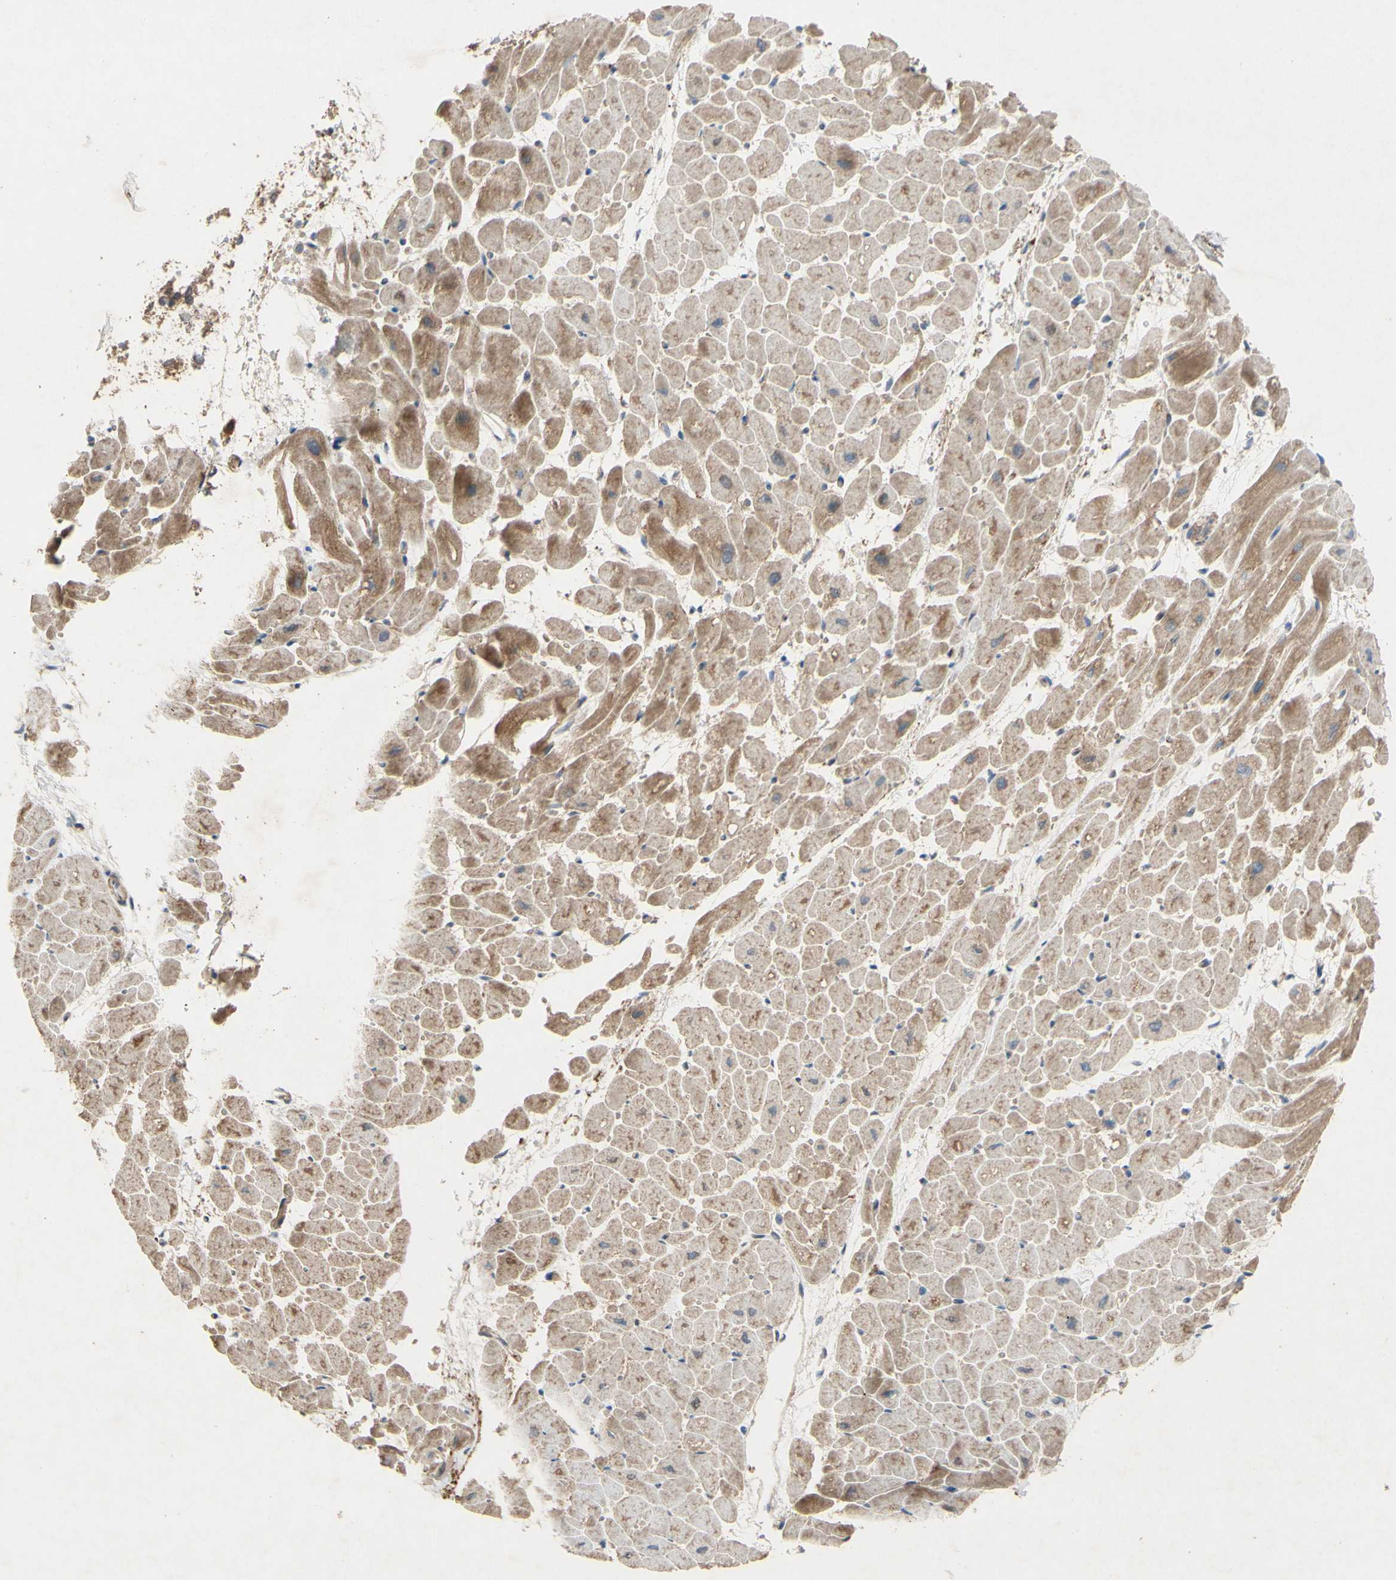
{"staining": {"intensity": "moderate", "quantity": ">75%", "location": "cytoplasmic/membranous"}, "tissue": "heart muscle", "cell_type": "Cardiomyocytes", "image_type": "normal", "snomed": [{"axis": "morphology", "description": "Normal tissue, NOS"}, {"axis": "topography", "description": "Heart"}], "caption": "Immunohistochemistry (IHC) image of normal heart muscle: heart muscle stained using IHC exhibits medium levels of moderate protein expression localized specifically in the cytoplasmic/membranous of cardiomyocytes, appearing as a cytoplasmic/membranous brown color.", "gene": "PDGFB", "patient": {"sex": "male", "age": 45}}